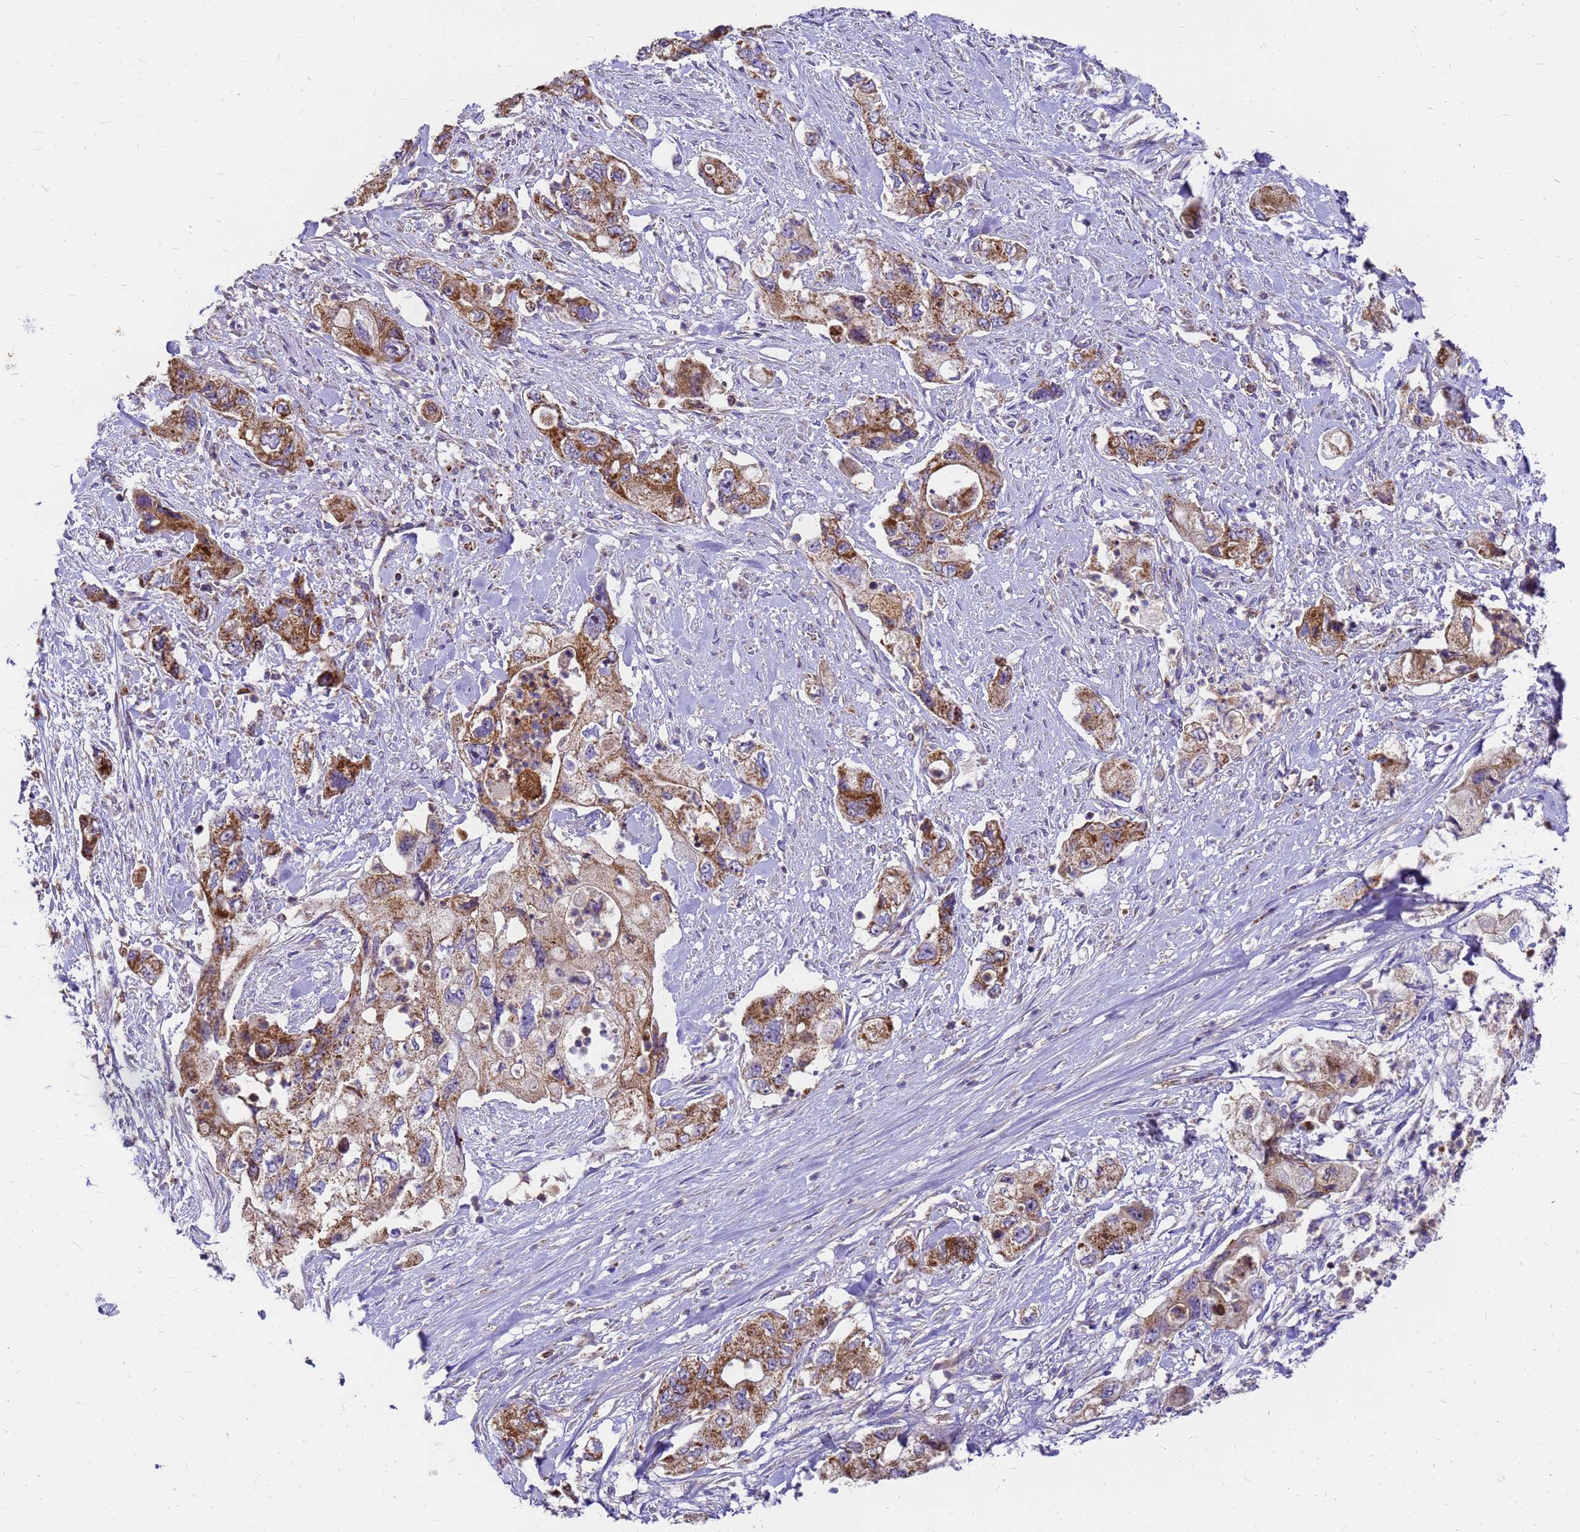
{"staining": {"intensity": "moderate", "quantity": ">75%", "location": "cytoplasmic/membranous"}, "tissue": "pancreatic cancer", "cell_type": "Tumor cells", "image_type": "cancer", "snomed": [{"axis": "morphology", "description": "Adenocarcinoma, NOS"}, {"axis": "topography", "description": "Pancreas"}], "caption": "Pancreatic adenocarcinoma stained with a protein marker reveals moderate staining in tumor cells.", "gene": "MRPS26", "patient": {"sex": "female", "age": 73}}